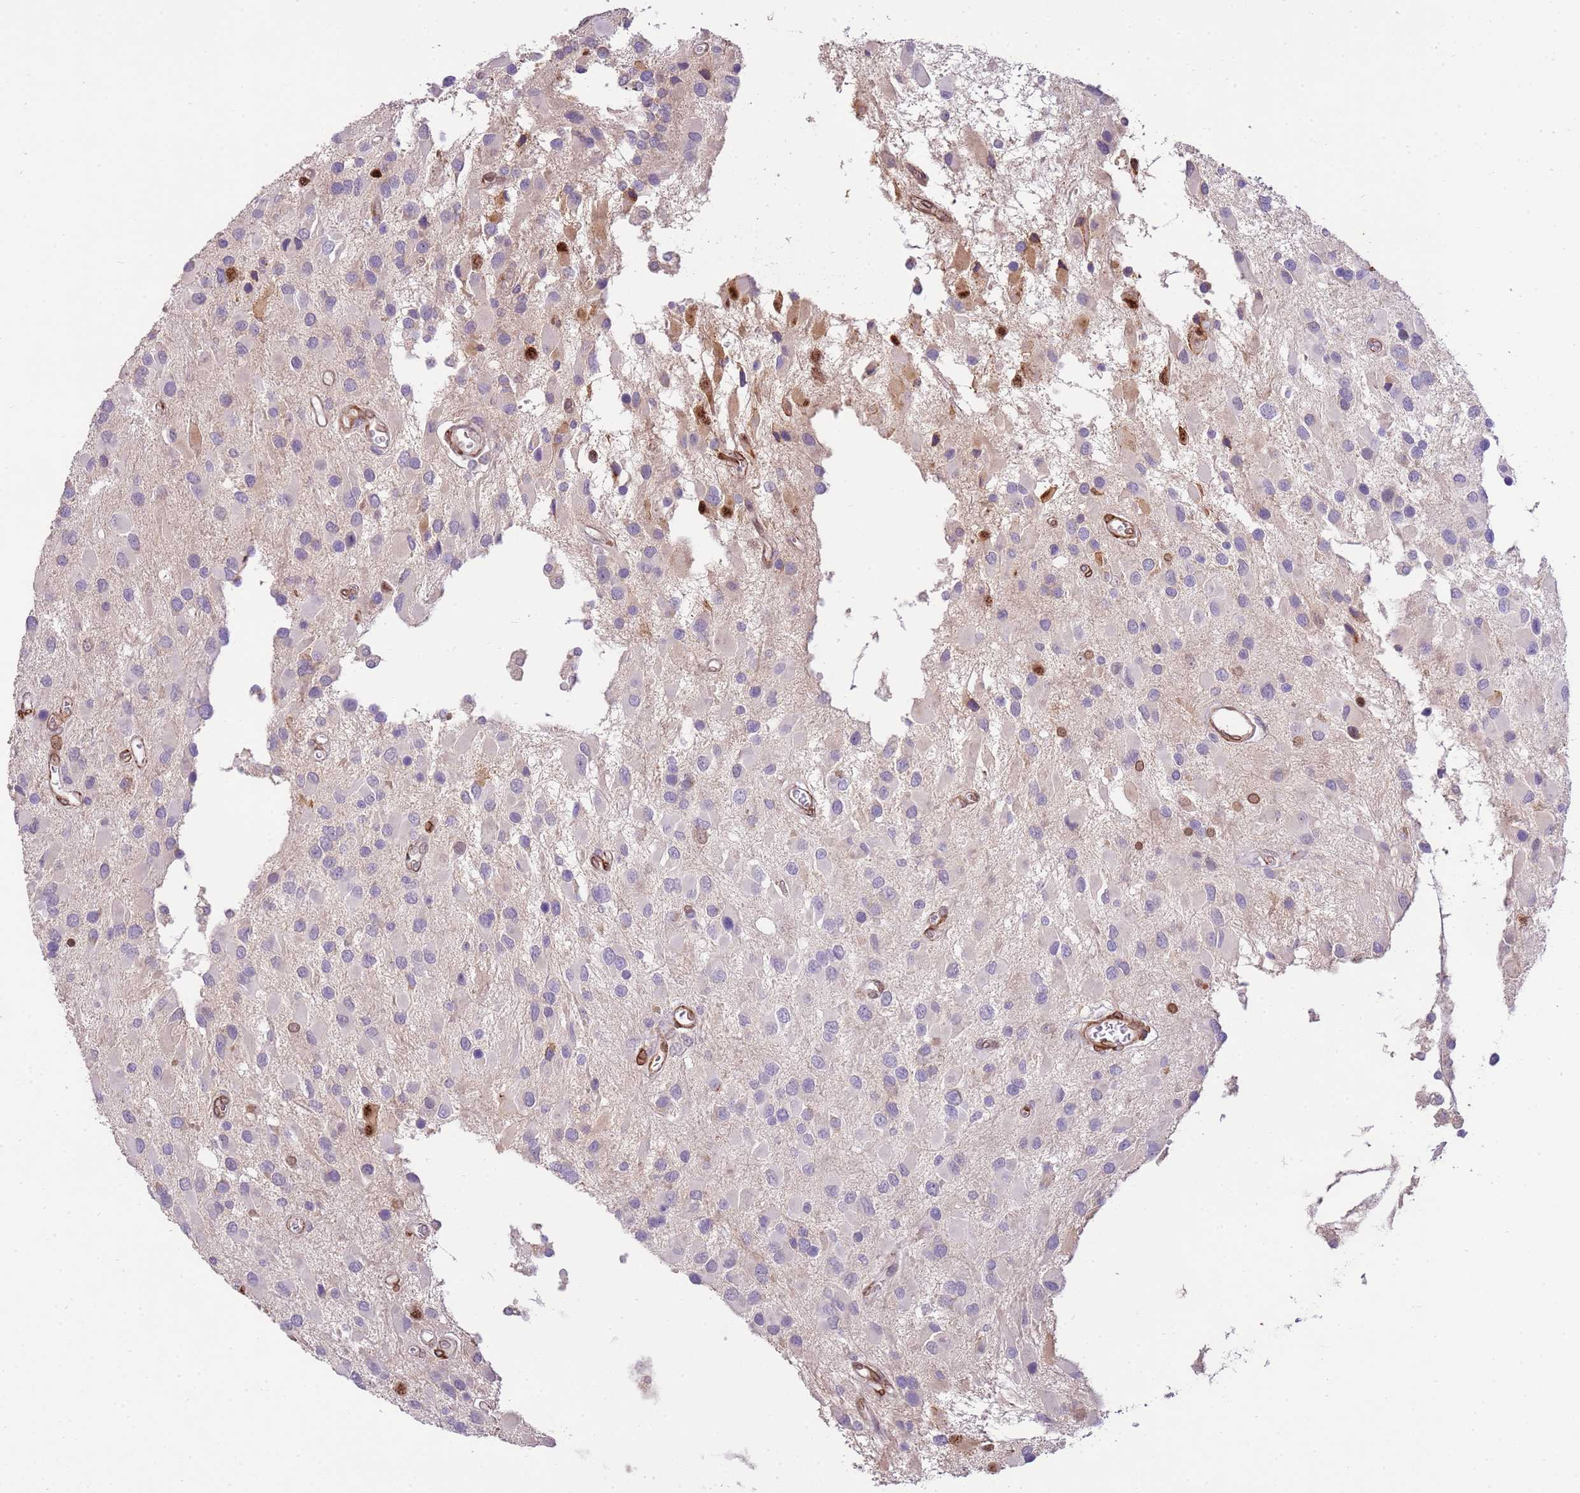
{"staining": {"intensity": "moderate", "quantity": "<25%", "location": "cytoplasmic/membranous,nuclear"}, "tissue": "glioma", "cell_type": "Tumor cells", "image_type": "cancer", "snomed": [{"axis": "morphology", "description": "Glioma, malignant, High grade"}, {"axis": "topography", "description": "Brain"}], "caption": "Glioma was stained to show a protein in brown. There is low levels of moderate cytoplasmic/membranous and nuclear positivity in about <25% of tumor cells.", "gene": "TMEM47", "patient": {"sex": "male", "age": 53}}